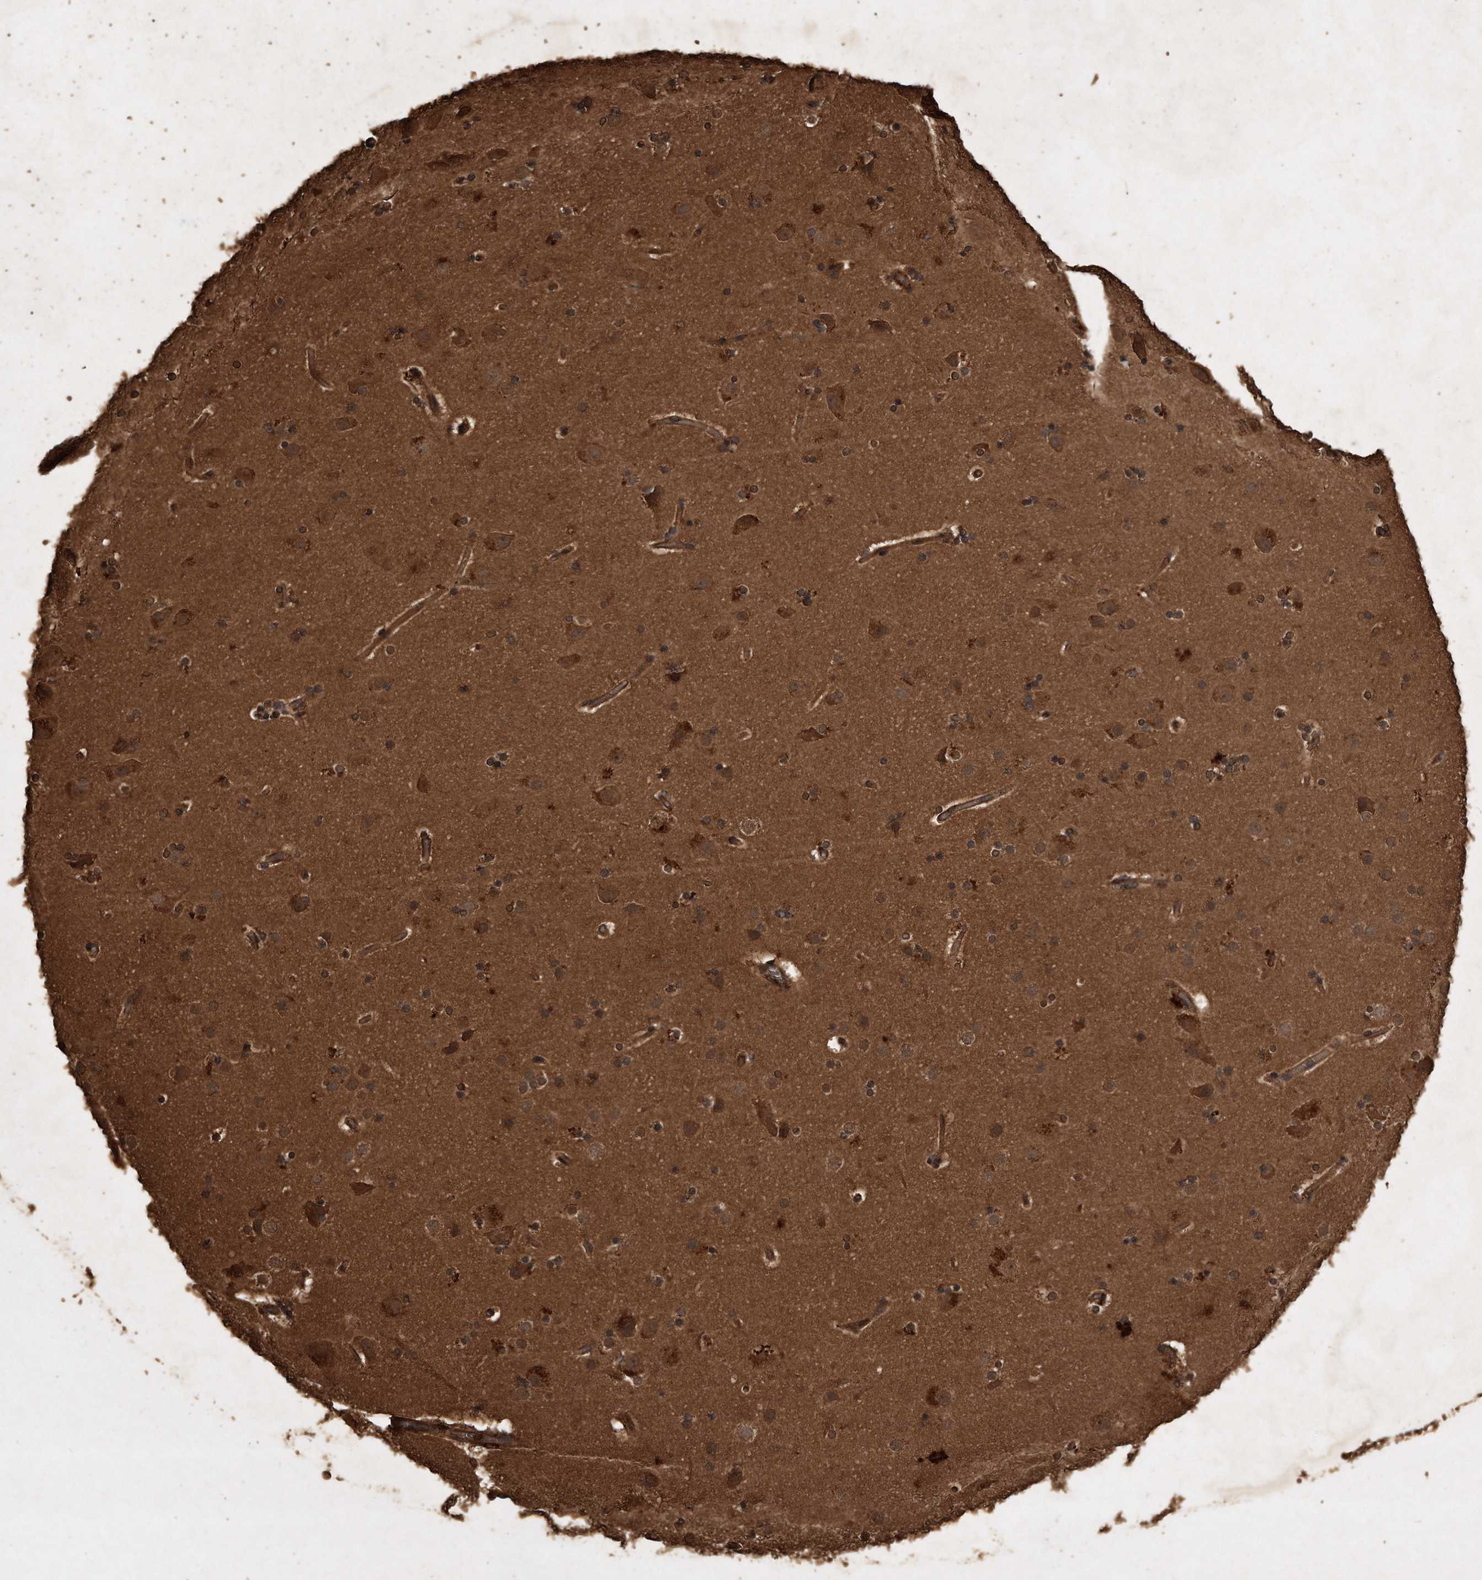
{"staining": {"intensity": "moderate", "quantity": ">75%", "location": "cytoplasmic/membranous,nuclear"}, "tissue": "cerebral cortex", "cell_type": "Endothelial cells", "image_type": "normal", "snomed": [{"axis": "morphology", "description": "Normal tissue, NOS"}, {"axis": "topography", "description": "Cerebral cortex"}], "caption": "This is an image of IHC staining of benign cerebral cortex, which shows moderate expression in the cytoplasmic/membranous,nuclear of endothelial cells.", "gene": "CFLAR", "patient": {"sex": "male", "age": 57}}